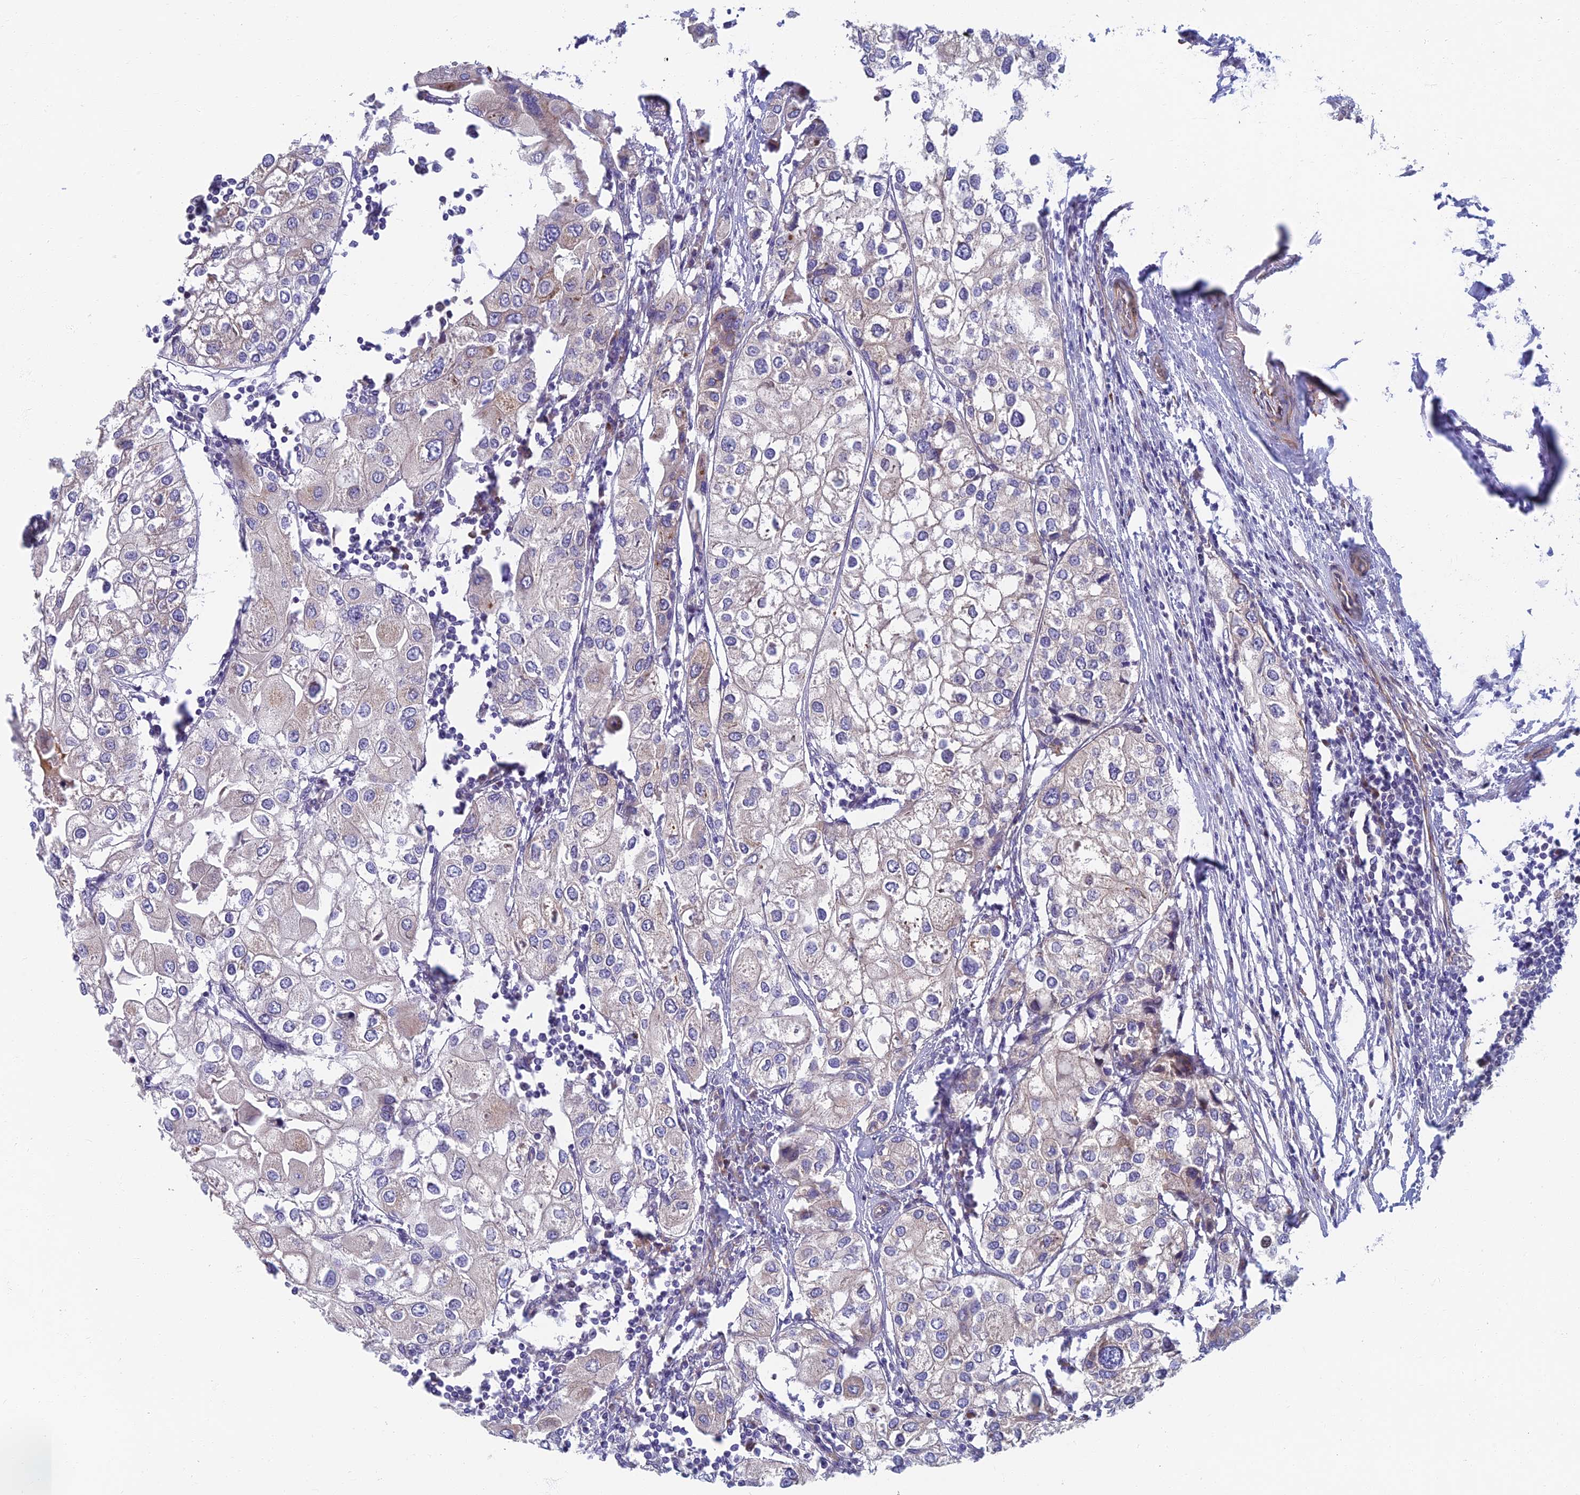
{"staining": {"intensity": "negative", "quantity": "none", "location": "none"}, "tissue": "urothelial cancer", "cell_type": "Tumor cells", "image_type": "cancer", "snomed": [{"axis": "morphology", "description": "Urothelial carcinoma, High grade"}, {"axis": "topography", "description": "Urinary bladder"}], "caption": "Immunohistochemical staining of human urothelial cancer reveals no significant expression in tumor cells.", "gene": "RHBDL2", "patient": {"sex": "male", "age": 64}}